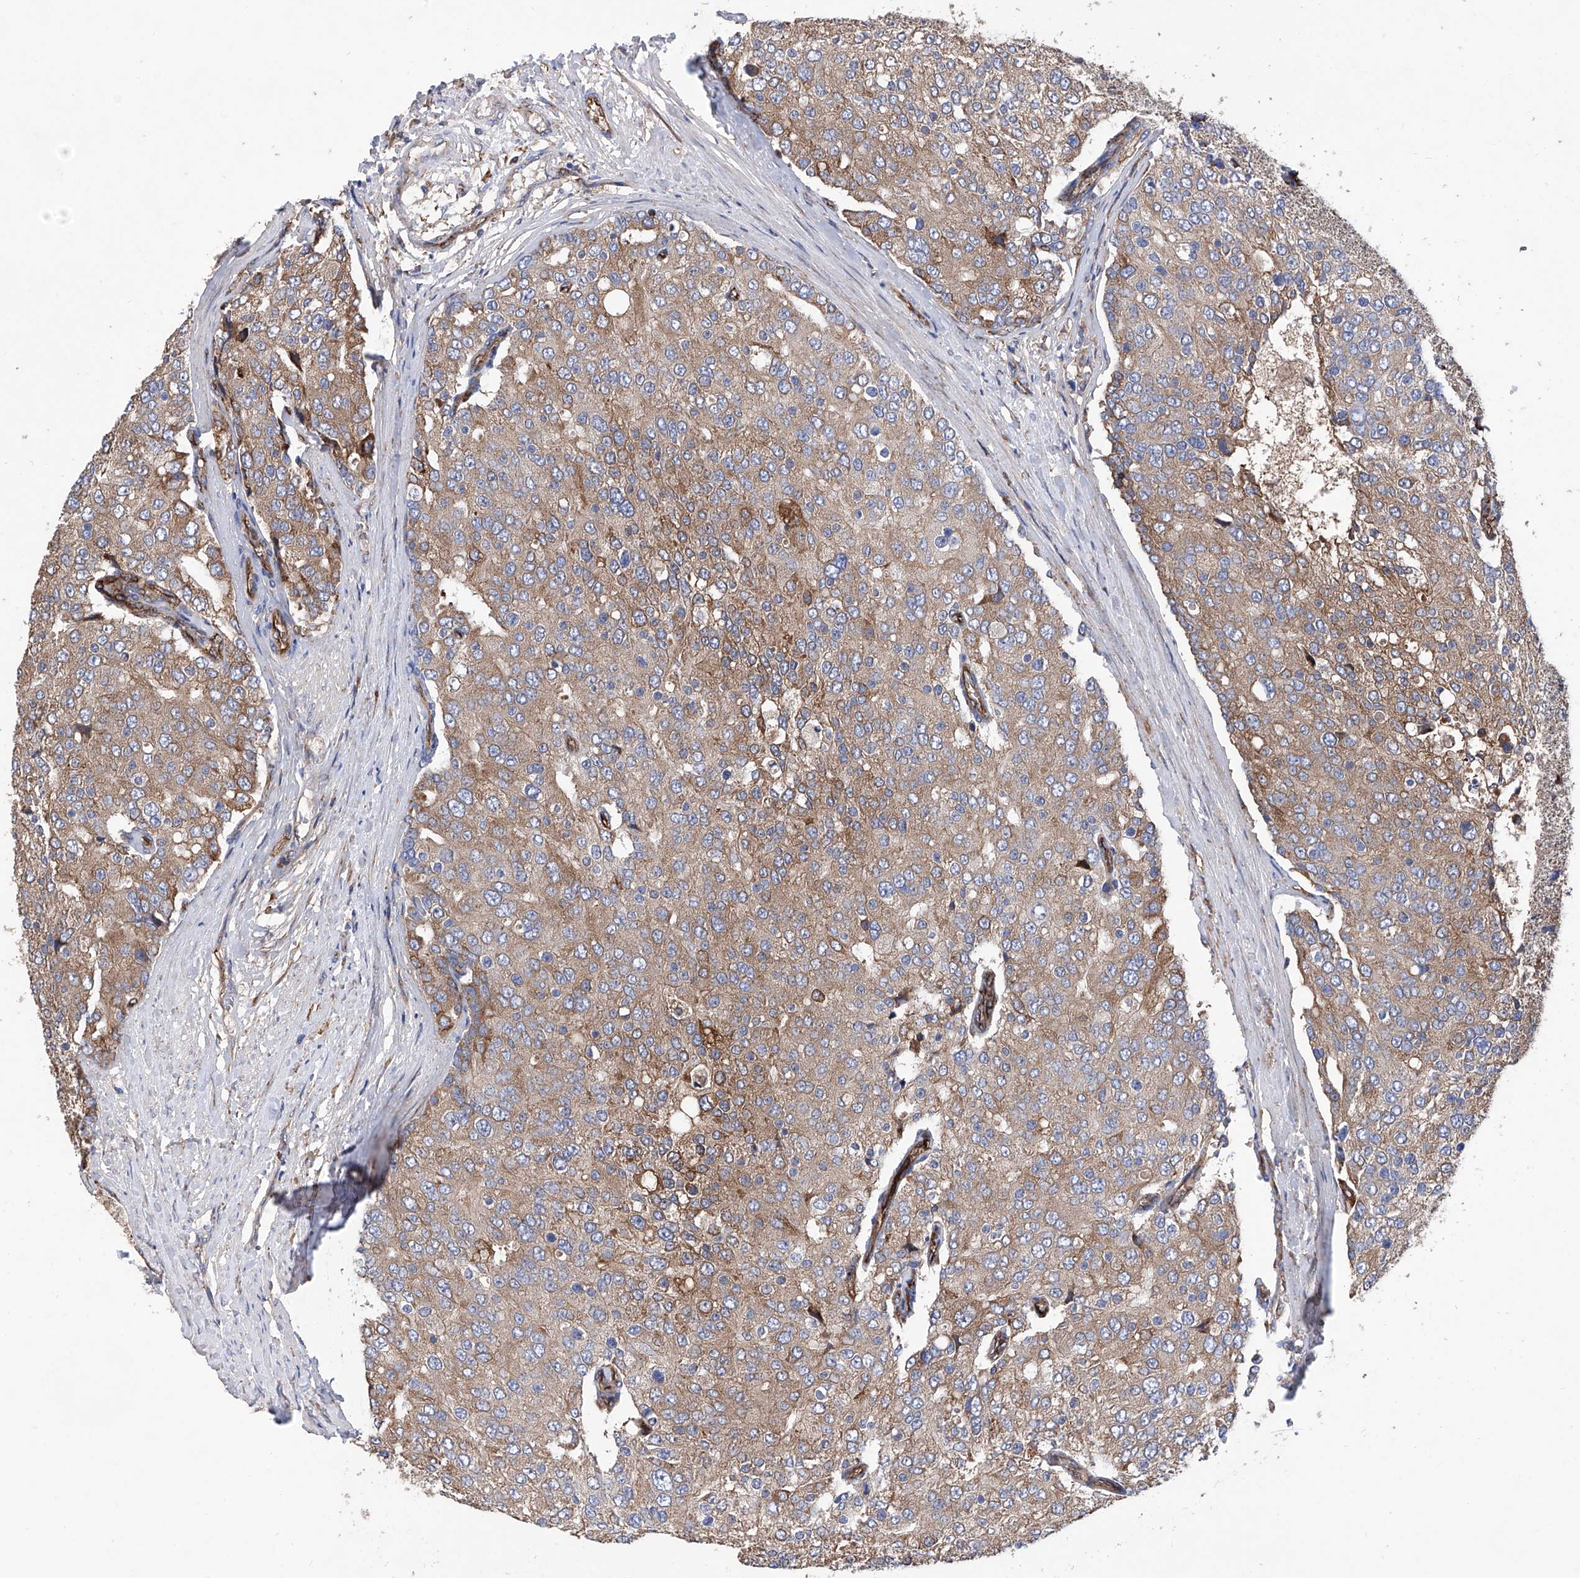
{"staining": {"intensity": "moderate", "quantity": ">75%", "location": "cytoplasmic/membranous"}, "tissue": "prostate cancer", "cell_type": "Tumor cells", "image_type": "cancer", "snomed": [{"axis": "morphology", "description": "Adenocarcinoma, High grade"}, {"axis": "topography", "description": "Prostate"}], "caption": "Immunohistochemistry of prostate cancer (high-grade adenocarcinoma) reveals medium levels of moderate cytoplasmic/membranous staining in about >75% of tumor cells.", "gene": "INPP5B", "patient": {"sex": "male", "age": 50}}